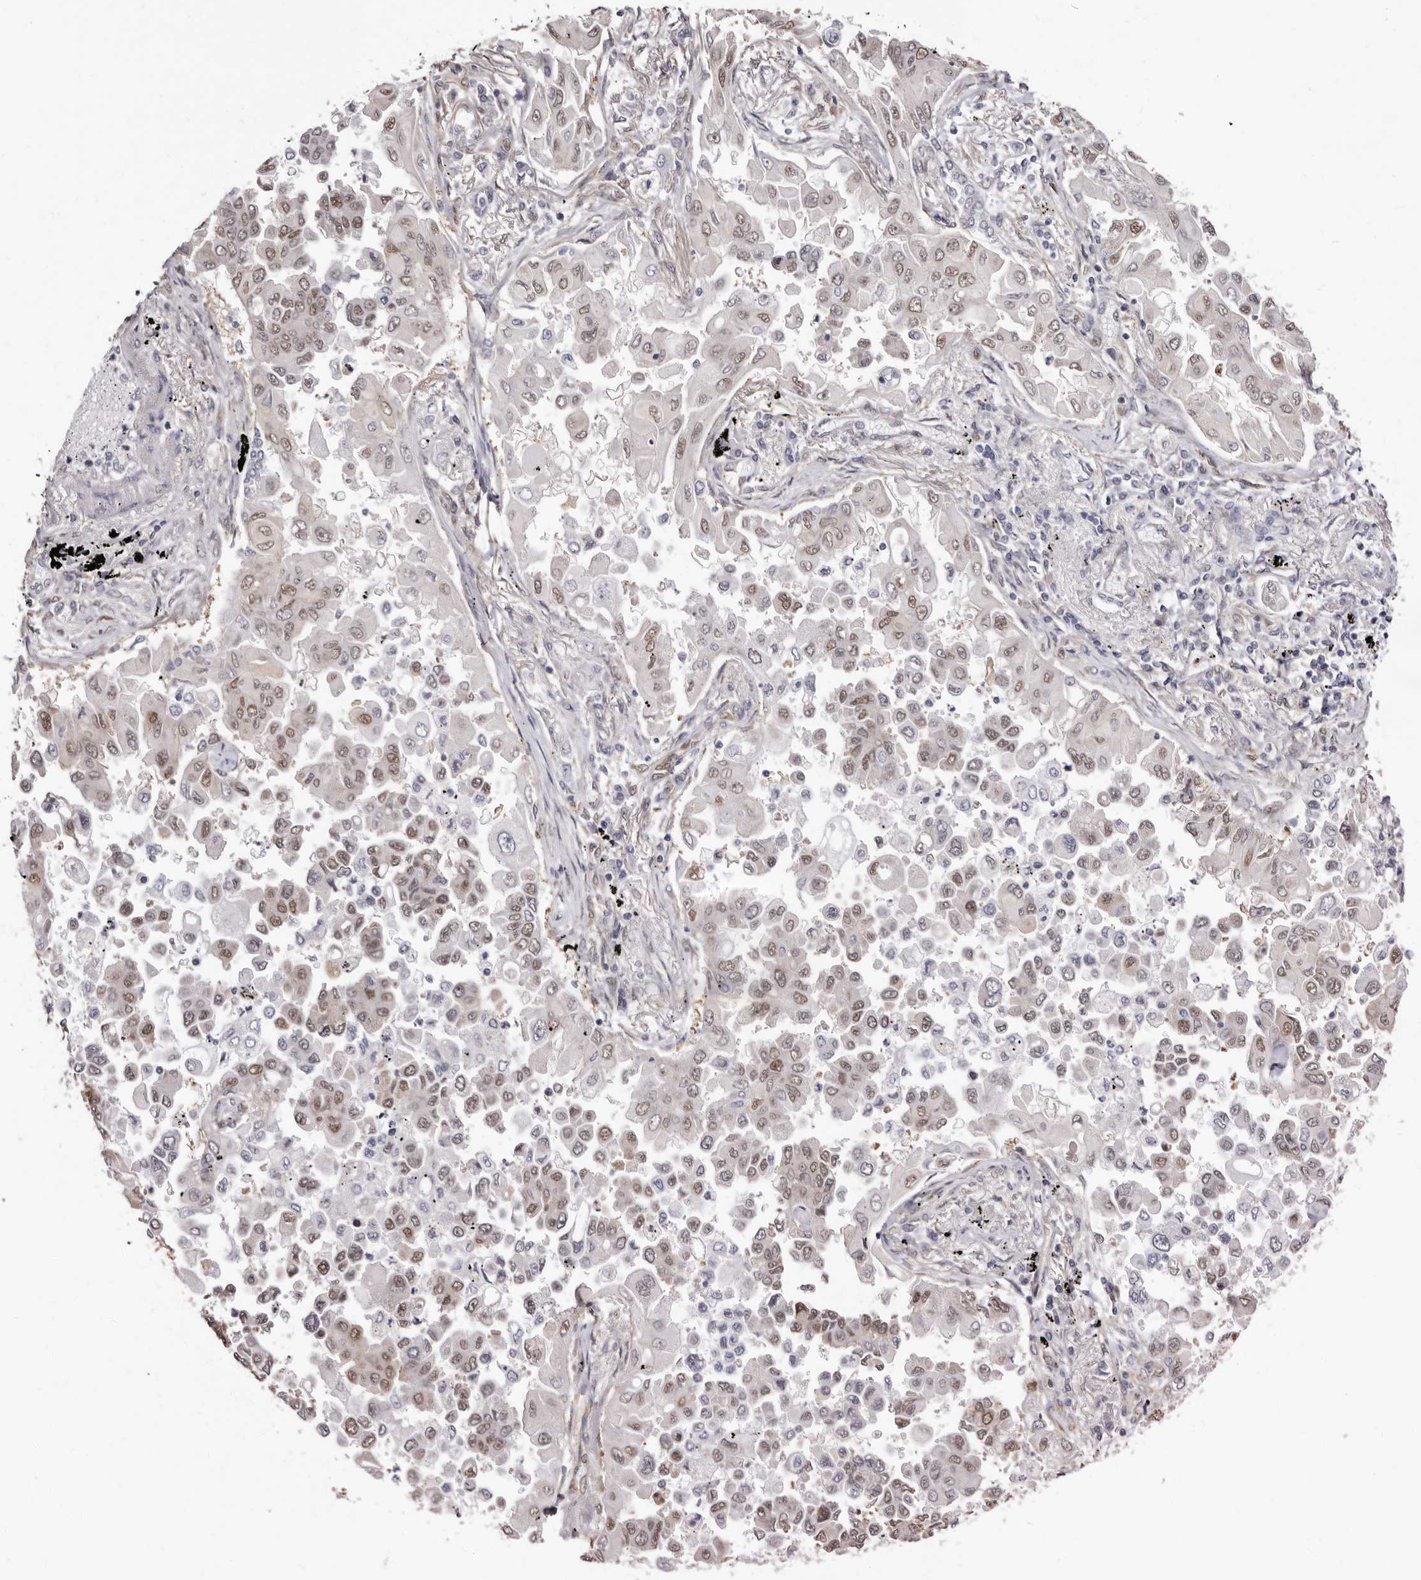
{"staining": {"intensity": "moderate", "quantity": "25%-75%", "location": "nuclear"}, "tissue": "lung cancer", "cell_type": "Tumor cells", "image_type": "cancer", "snomed": [{"axis": "morphology", "description": "Adenocarcinoma, NOS"}, {"axis": "topography", "description": "Lung"}], "caption": "Immunohistochemistry of human lung cancer exhibits medium levels of moderate nuclear staining in about 25%-75% of tumor cells. (Stains: DAB (3,3'-diaminobenzidine) in brown, nuclei in blue, Microscopy: brightfield microscopy at high magnification).", "gene": "KHDRBS2", "patient": {"sex": "female", "age": 67}}